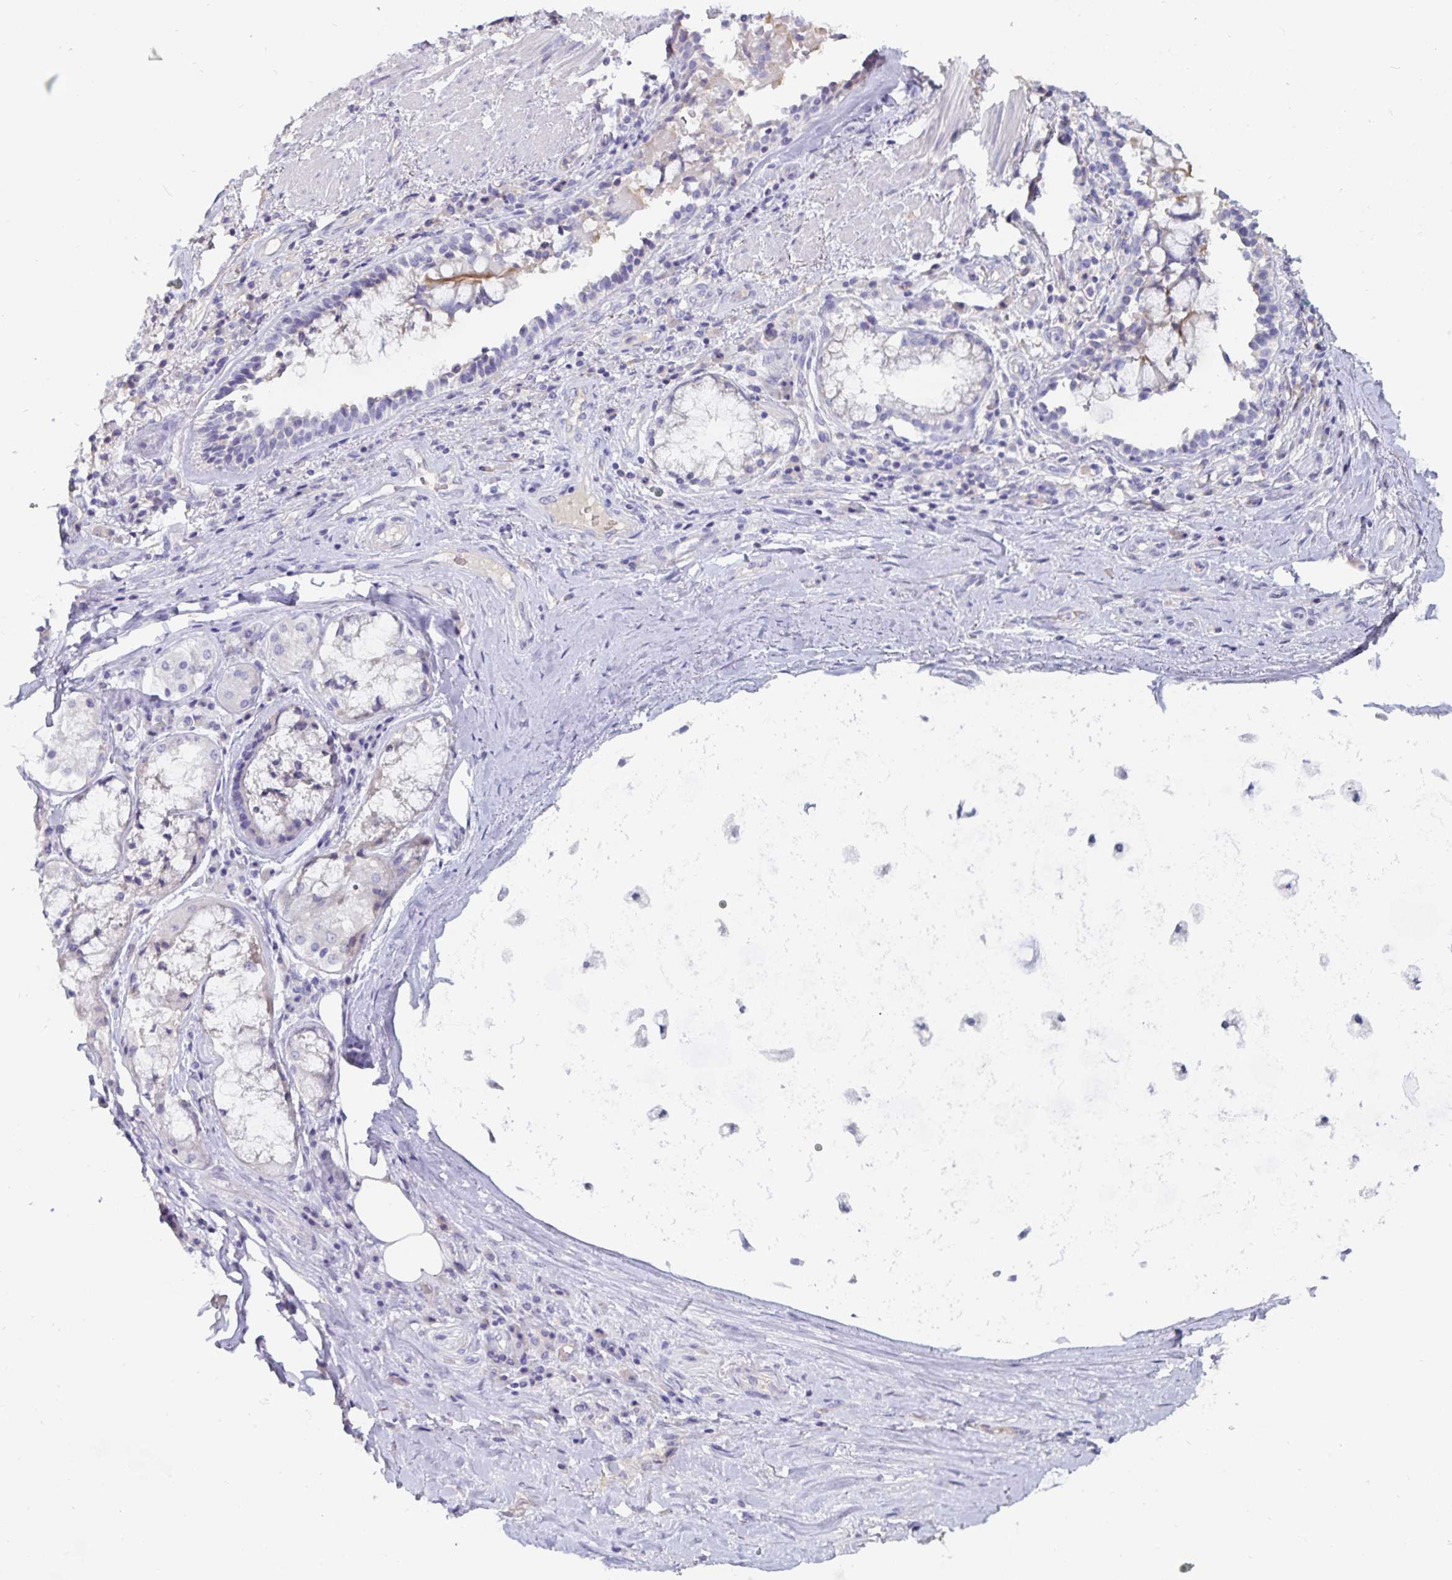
{"staining": {"intensity": "negative", "quantity": "none", "location": "none"}, "tissue": "adipose tissue", "cell_type": "Adipocytes", "image_type": "normal", "snomed": [{"axis": "morphology", "description": "Normal tissue, NOS"}, {"axis": "topography", "description": "Cartilage tissue"}, {"axis": "topography", "description": "Bronchus"}], "caption": "DAB (3,3'-diaminobenzidine) immunohistochemical staining of unremarkable adipose tissue shows no significant expression in adipocytes. (DAB IHC, high magnification).", "gene": "CFAP69", "patient": {"sex": "male", "age": 64}}